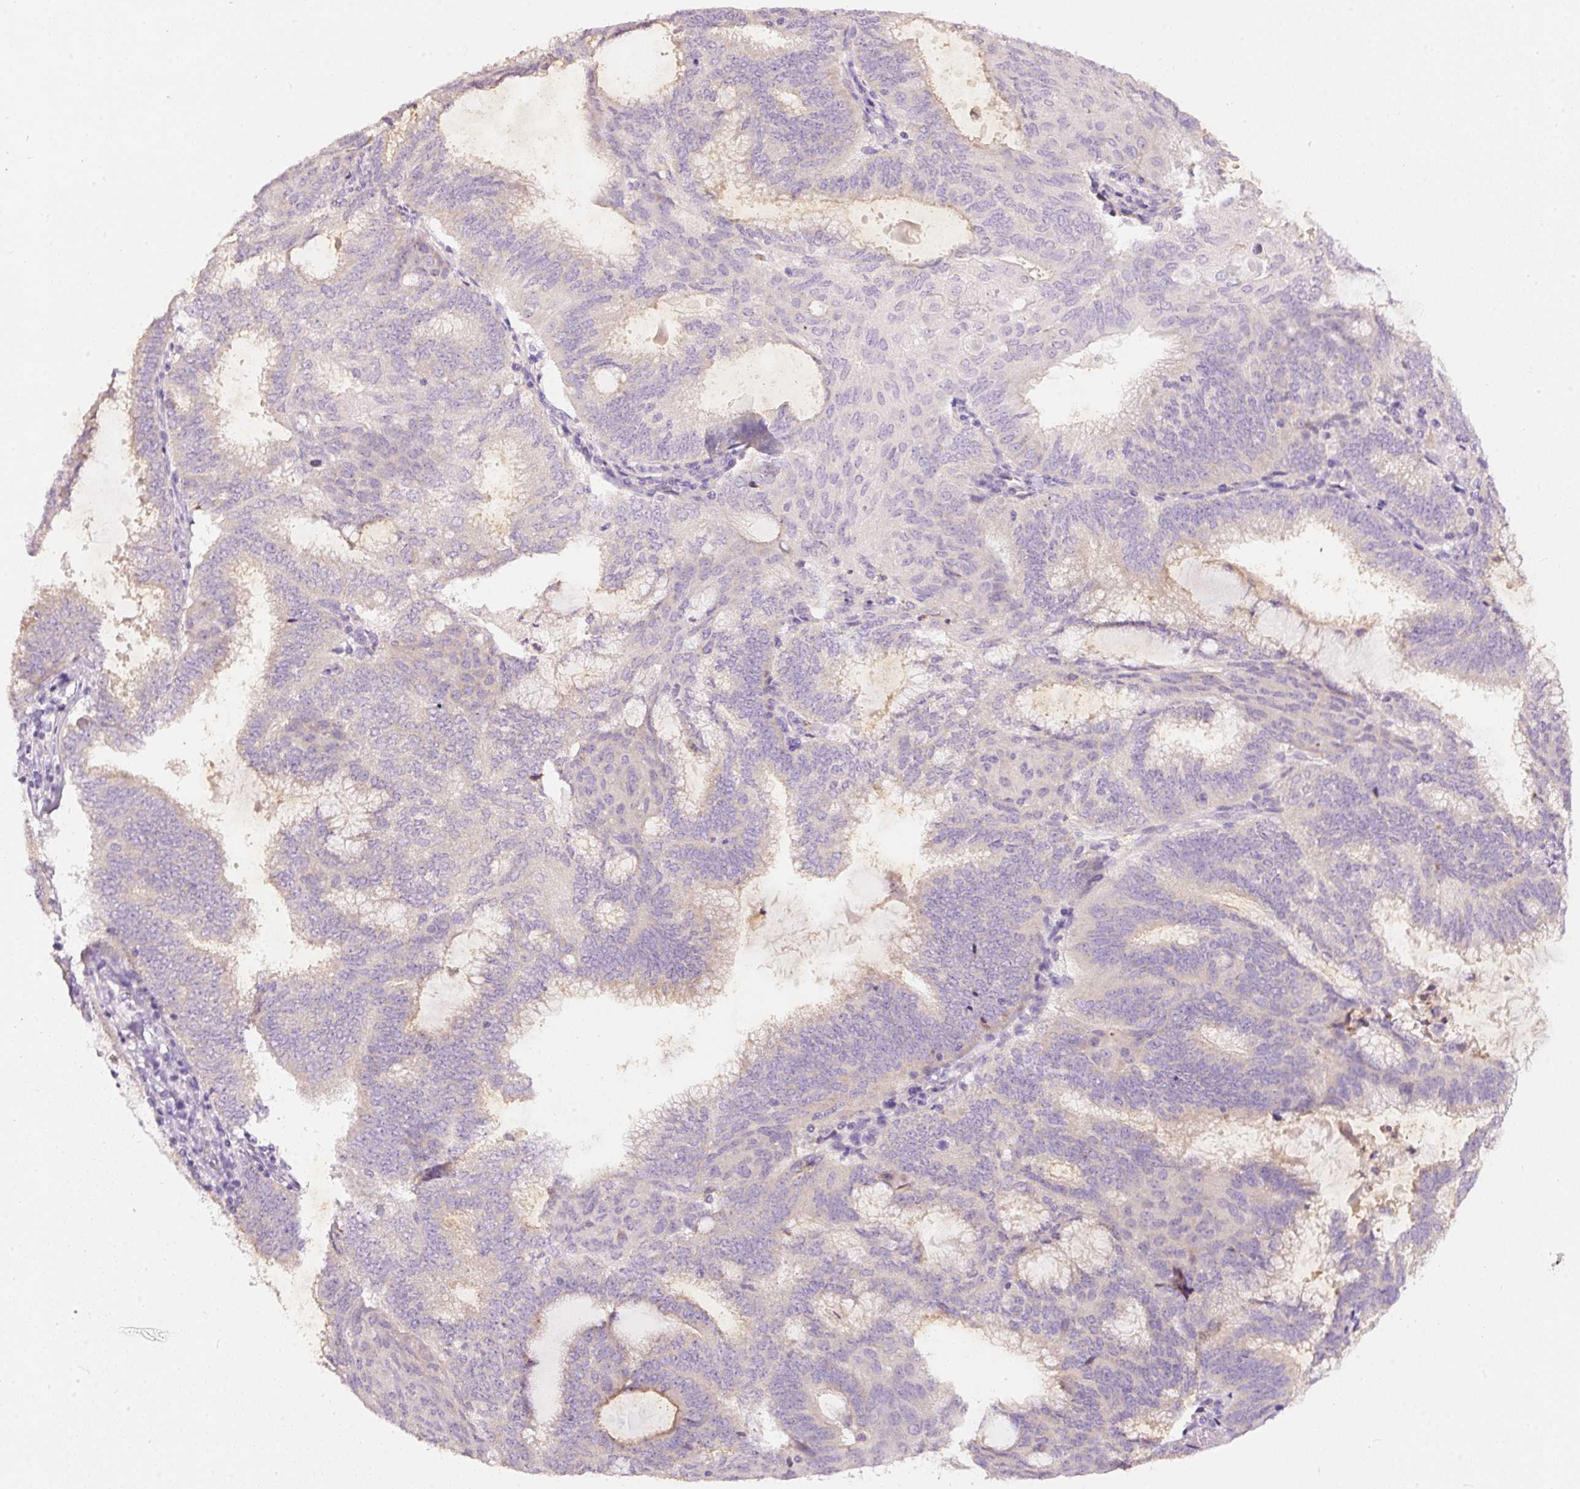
{"staining": {"intensity": "negative", "quantity": "none", "location": "none"}, "tissue": "endometrial cancer", "cell_type": "Tumor cells", "image_type": "cancer", "snomed": [{"axis": "morphology", "description": "Adenocarcinoma, NOS"}, {"axis": "topography", "description": "Endometrium"}], "caption": "IHC of endometrial cancer displays no positivity in tumor cells.", "gene": "RSPO2", "patient": {"sex": "female", "age": 49}}